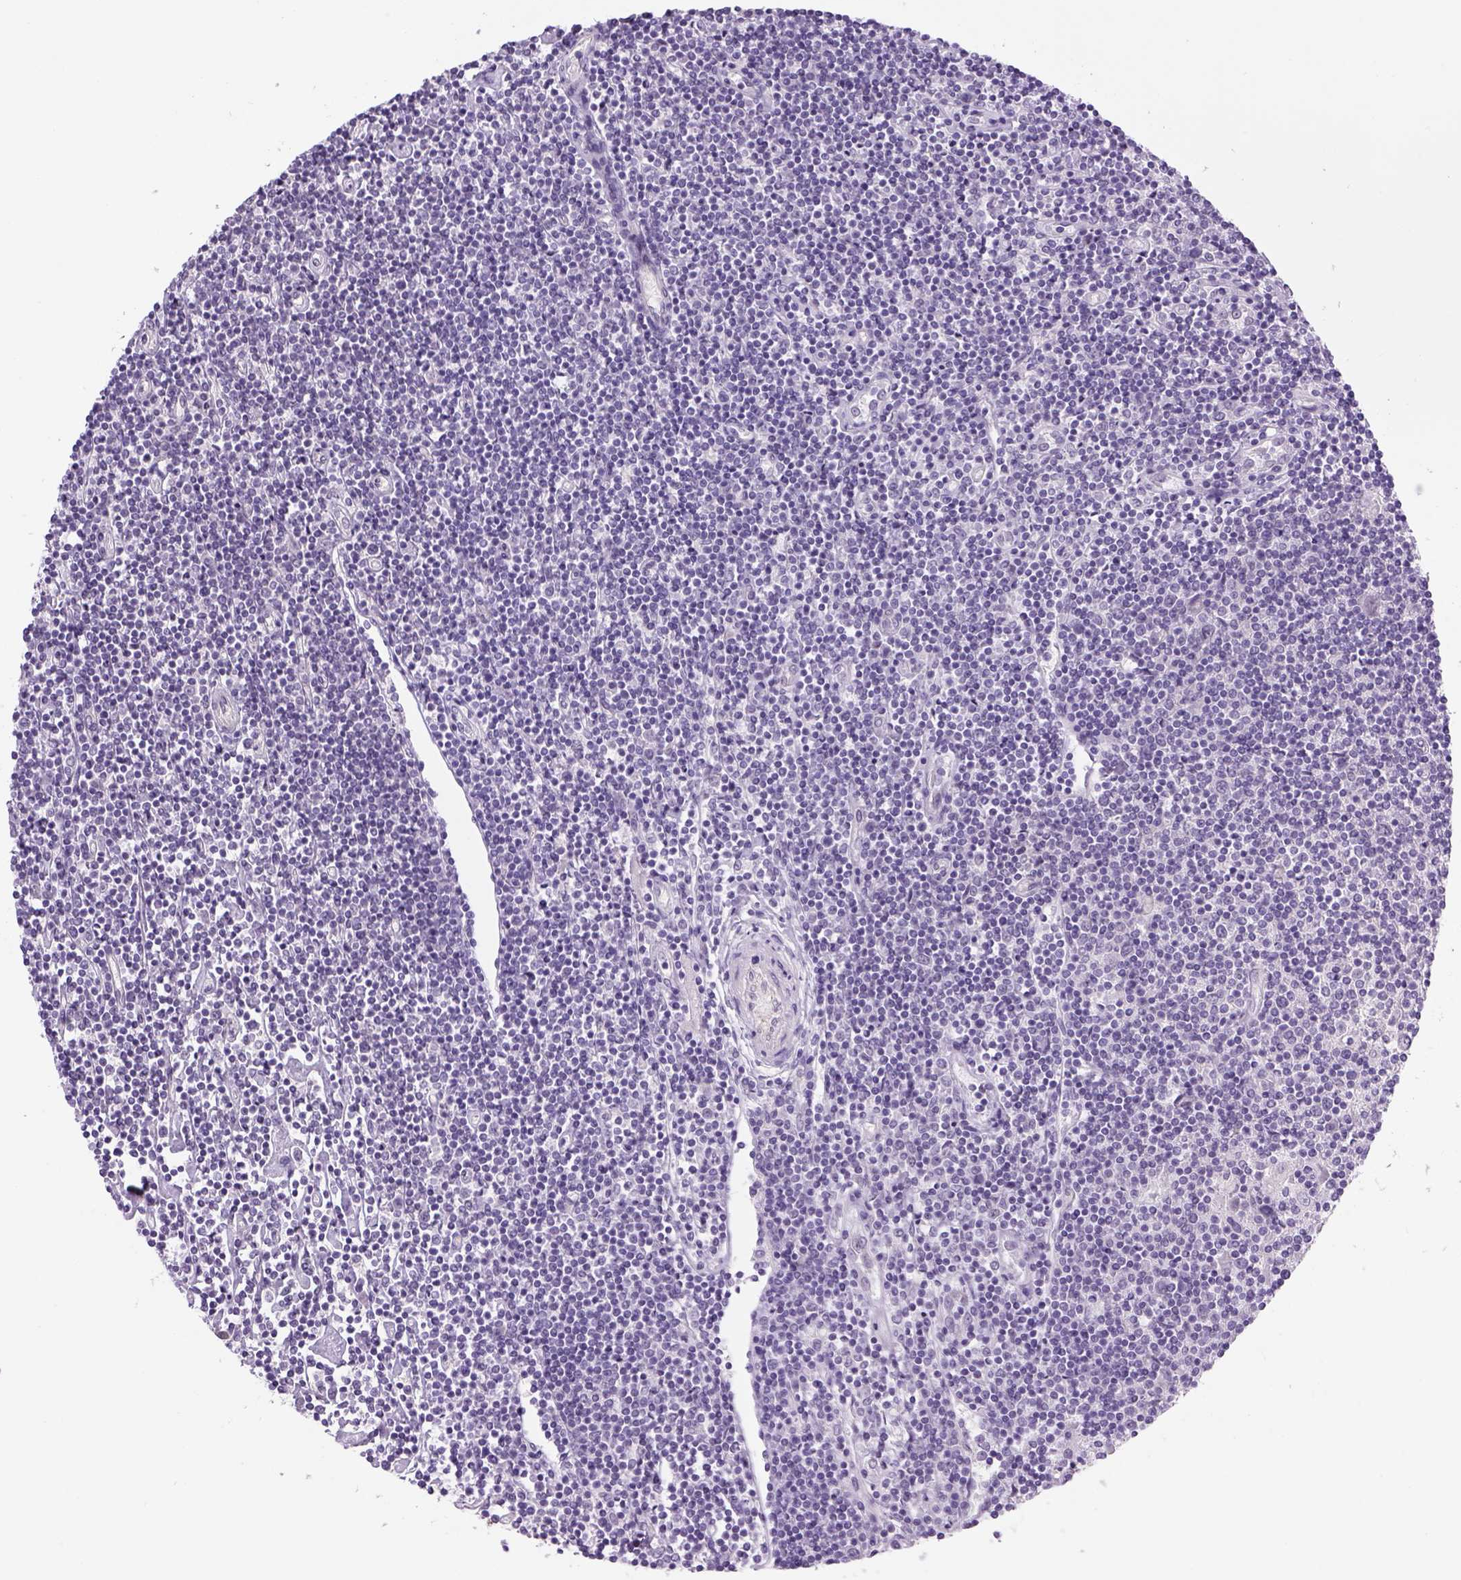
{"staining": {"intensity": "negative", "quantity": "none", "location": "none"}, "tissue": "lymphoma", "cell_type": "Tumor cells", "image_type": "cancer", "snomed": [{"axis": "morphology", "description": "Hodgkin's disease, NOS"}, {"axis": "topography", "description": "Lymph node"}], "caption": "This is an IHC histopathology image of Hodgkin's disease. There is no staining in tumor cells.", "gene": "DBH", "patient": {"sex": "male", "age": 40}}